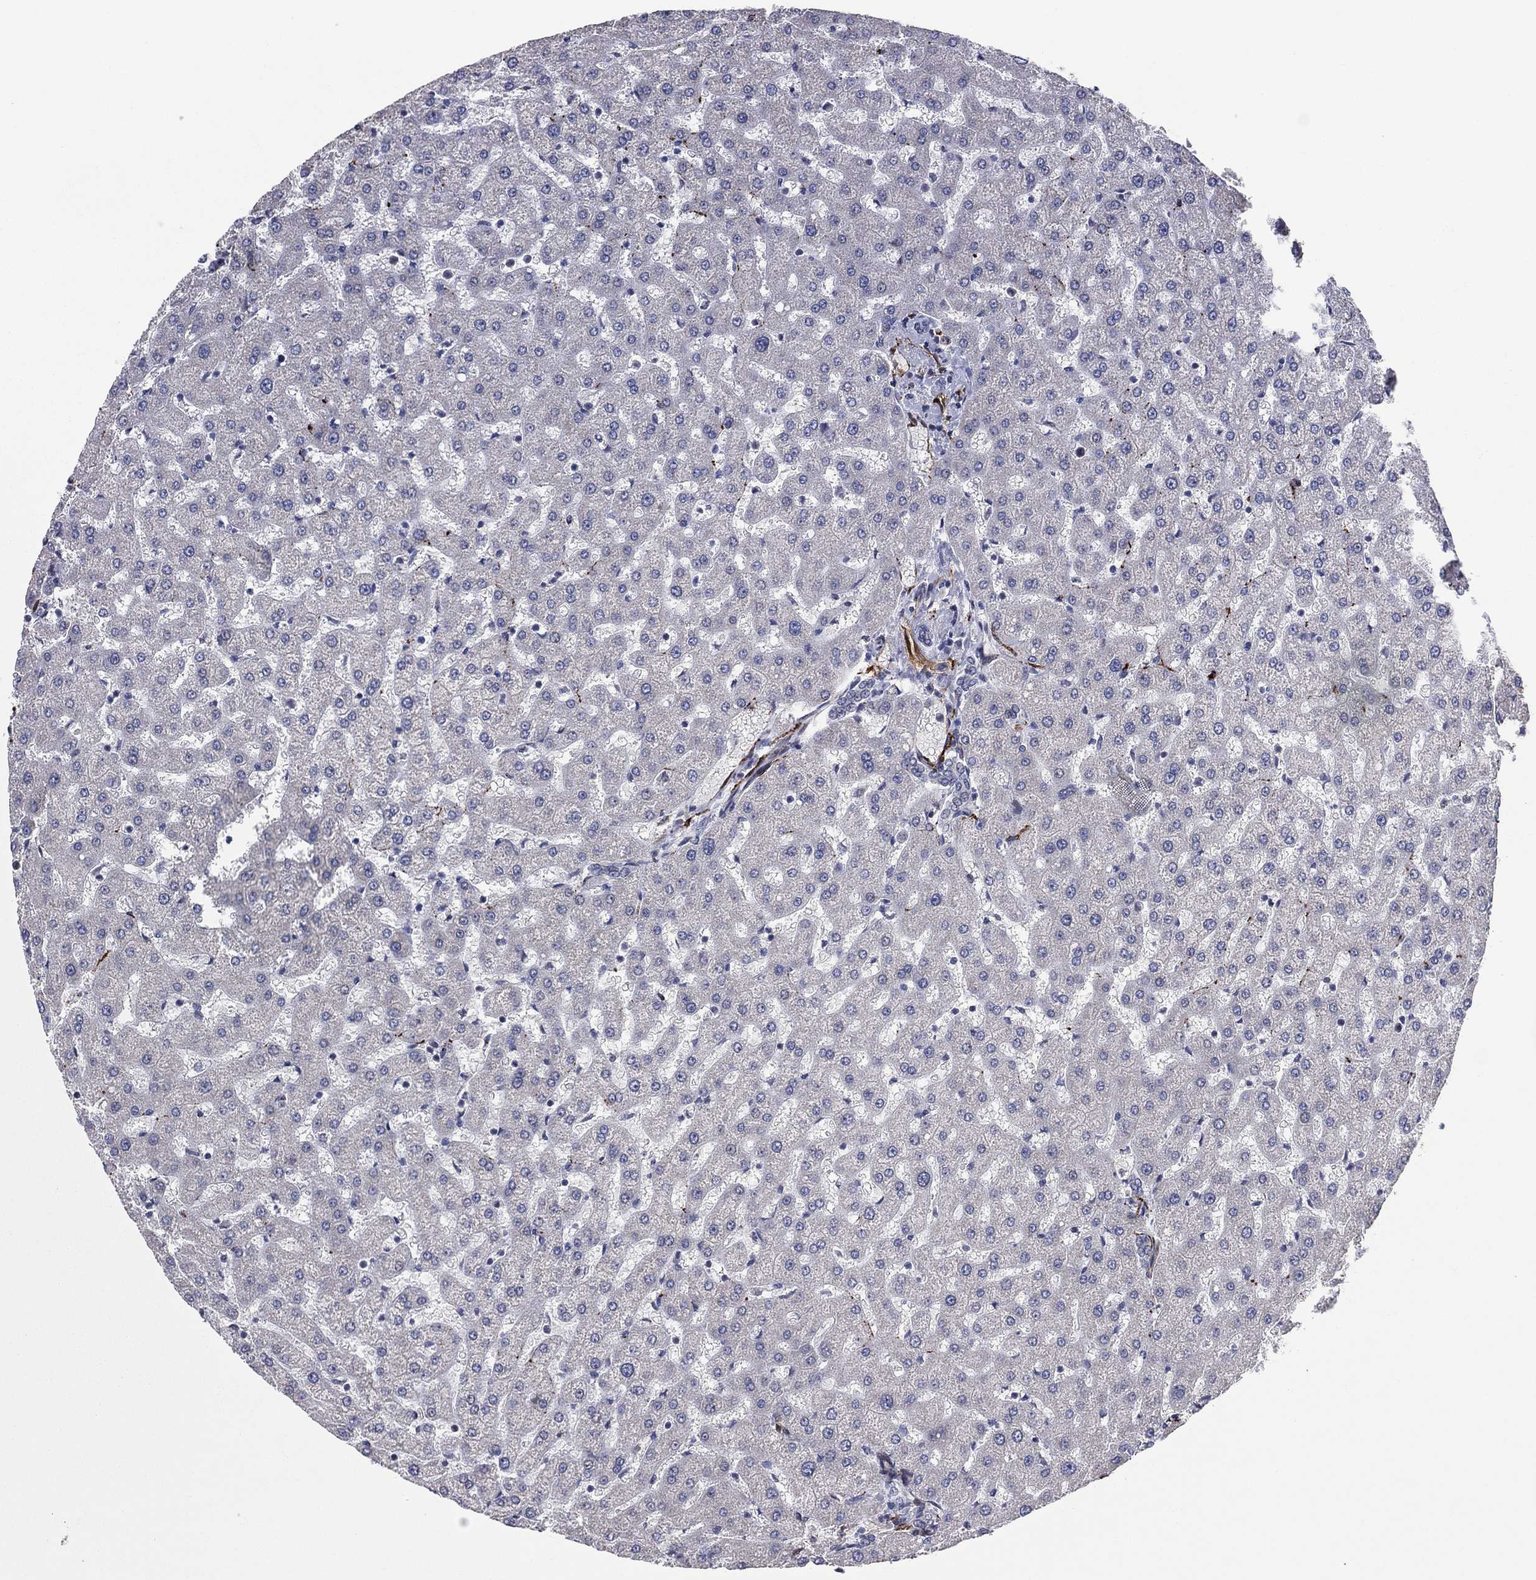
{"staining": {"intensity": "negative", "quantity": "none", "location": "none"}, "tissue": "liver", "cell_type": "Cholangiocytes", "image_type": "normal", "snomed": [{"axis": "morphology", "description": "Normal tissue, NOS"}, {"axis": "topography", "description": "Liver"}], "caption": "This is a image of immunohistochemistry (IHC) staining of benign liver, which shows no staining in cholangiocytes. (IHC, brightfield microscopy, high magnification).", "gene": "SNCG", "patient": {"sex": "female", "age": 50}}